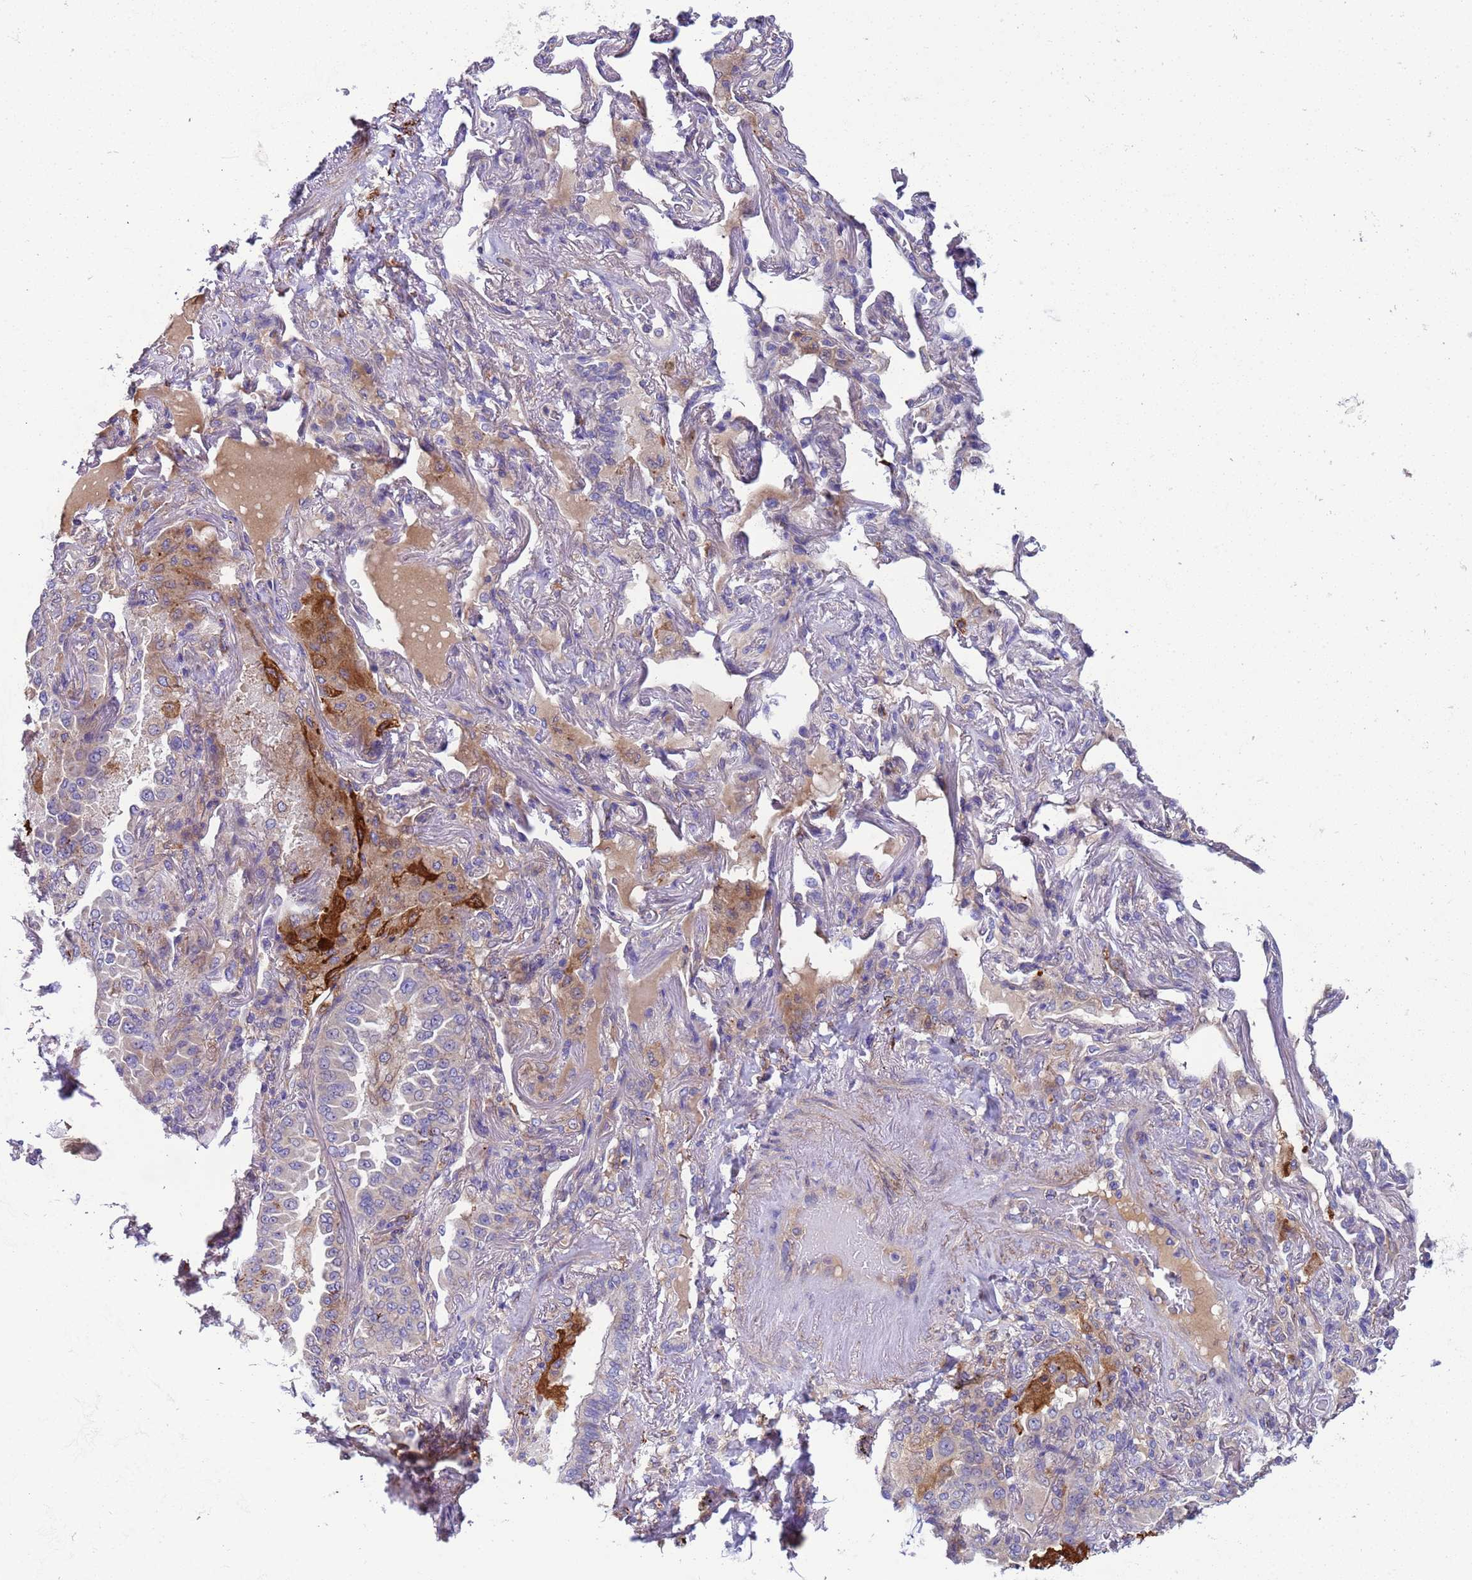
{"staining": {"intensity": "strong", "quantity": "<25%", "location": "cytoplasmic/membranous"}, "tissue": "lung cancer", "cell_type": "Tumor cells", "image_type": "cancer", "snomed": [{"axis": "morphology", "description": "Adenocarcinoma, NOS"}, {"axis": "topography", "description": "Lung"}], "caption": "There is medium levels of strong cytoplasmic/membranous positivity in tumor cells of lung adenocarcinoma, as demonstrated by immunohistochemical staining (brown color).", "gene": "PAQR7", "patient": {"sex": "female", "age": 69}}